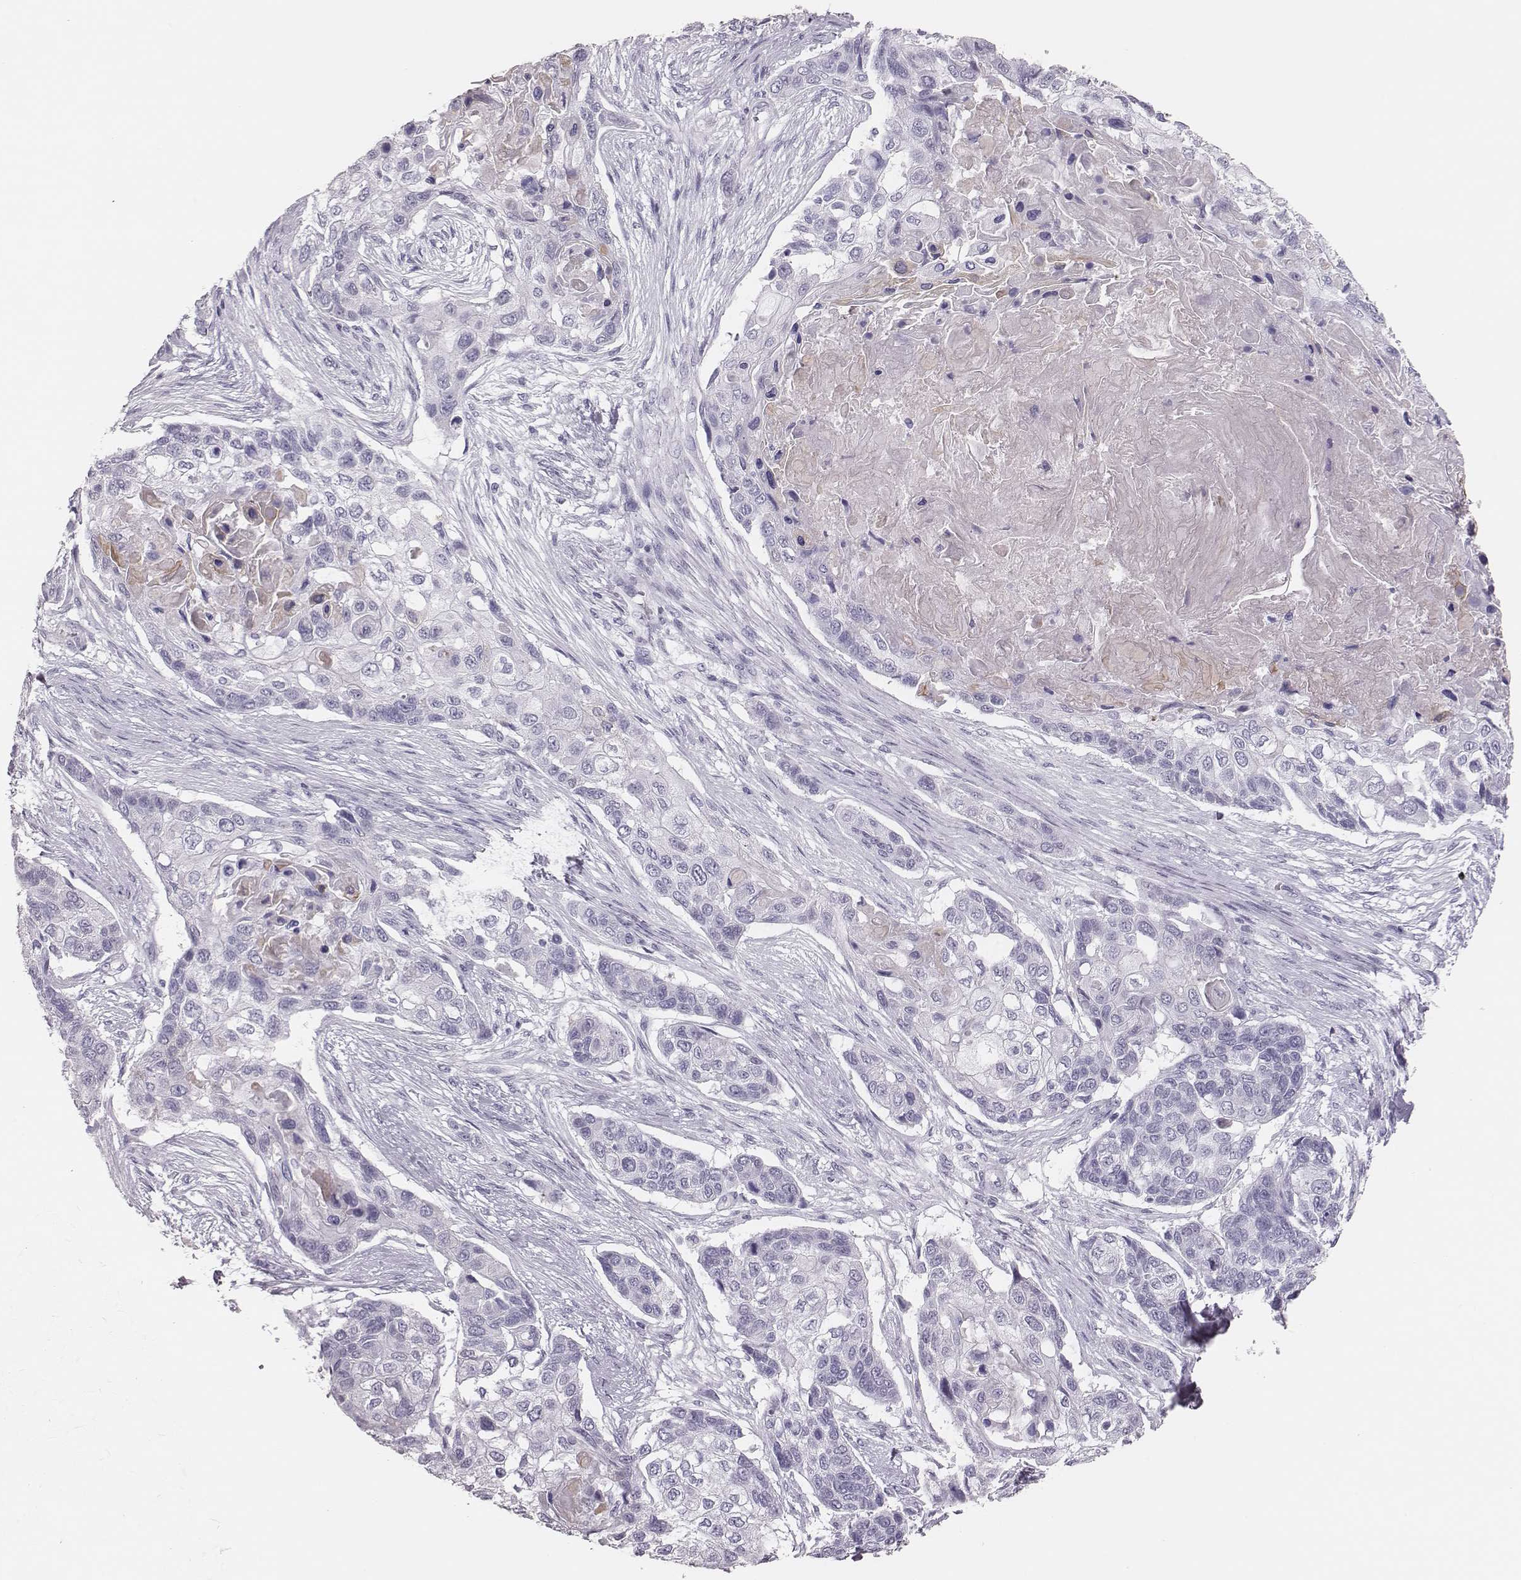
{"staining": {"intensity": "negative", "quantity": "none", "location": "none"}, "tissue": "lung cancer", "cell_type": "Tumor cells", "image_type": "cancer", "snomed": [{"axis": "morphology", "description": "Squamous cell carcinoma, NOS"}, {"axis": "topography", "description": "Lung"}], "caption": "An immunohistochemistry photomicrograph of lung cancer is shown. There is no staining in tumor cells of lung cancer.", "gene": "H1-6", "patient": {"sex": "male", "age": 69}}